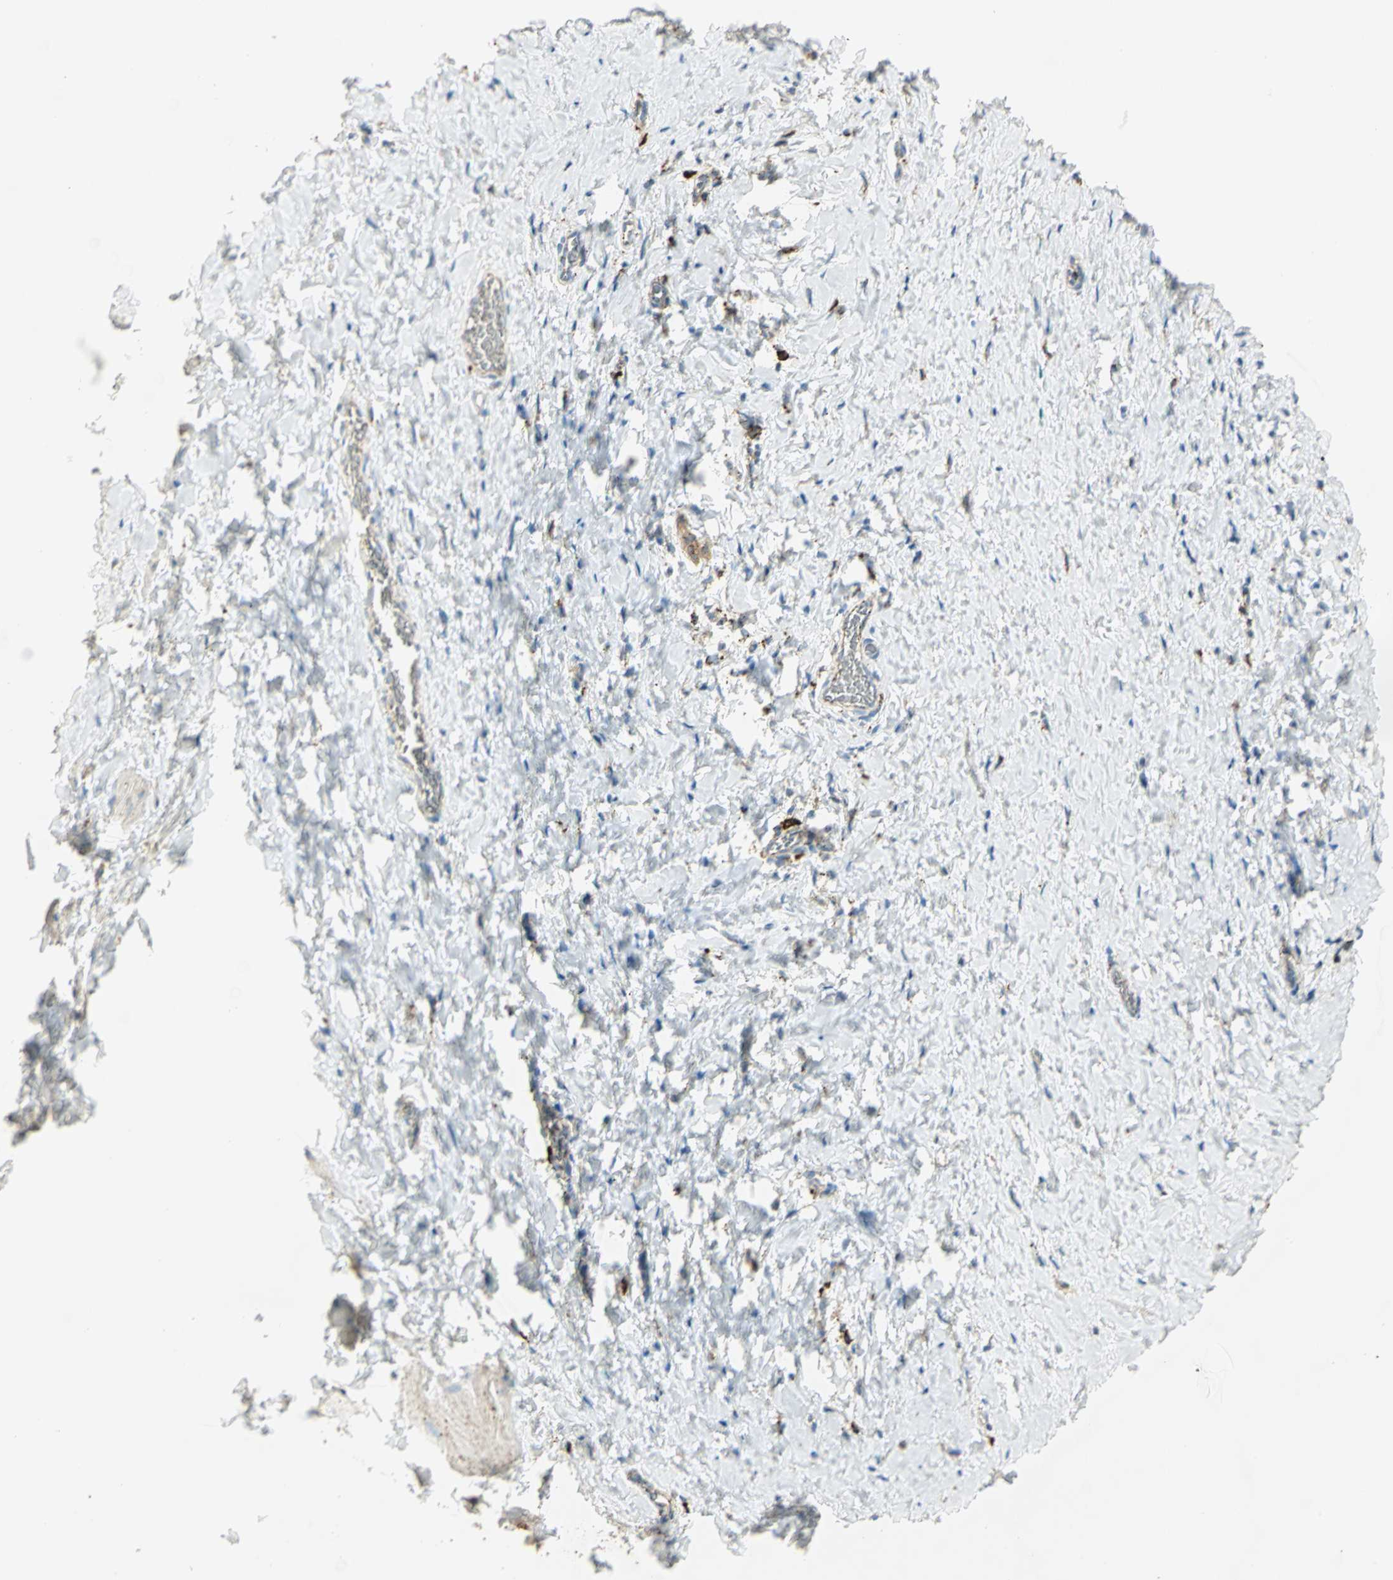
{"staining": {"intensity": "weak", "quantity": ">75%", "location": "cytoplasmic/membranous"}, "tissue": "smooth muscle", "cell_type": "Smooth muscle cells", "image_type": "normal", "snomed": [{"axis": "morphology", "description": "Normal tissue, NOS"}, {"axis": "topography", "description": "Smooth muscle"}], "caption": "Benign smooth muscle demonstrates weak cytoplasmic/membranous staining in about >75% of smooth muscle cells, visualized by immunohistochemistry. The protein is stained brown, and the nuclei are stained in blue (DAB (3,3'-diaminobenzidine) IHC with brightfield microscopy, high magnification).", "gene": "ARSA", "patient": {"sex": "male", "age": 16}}